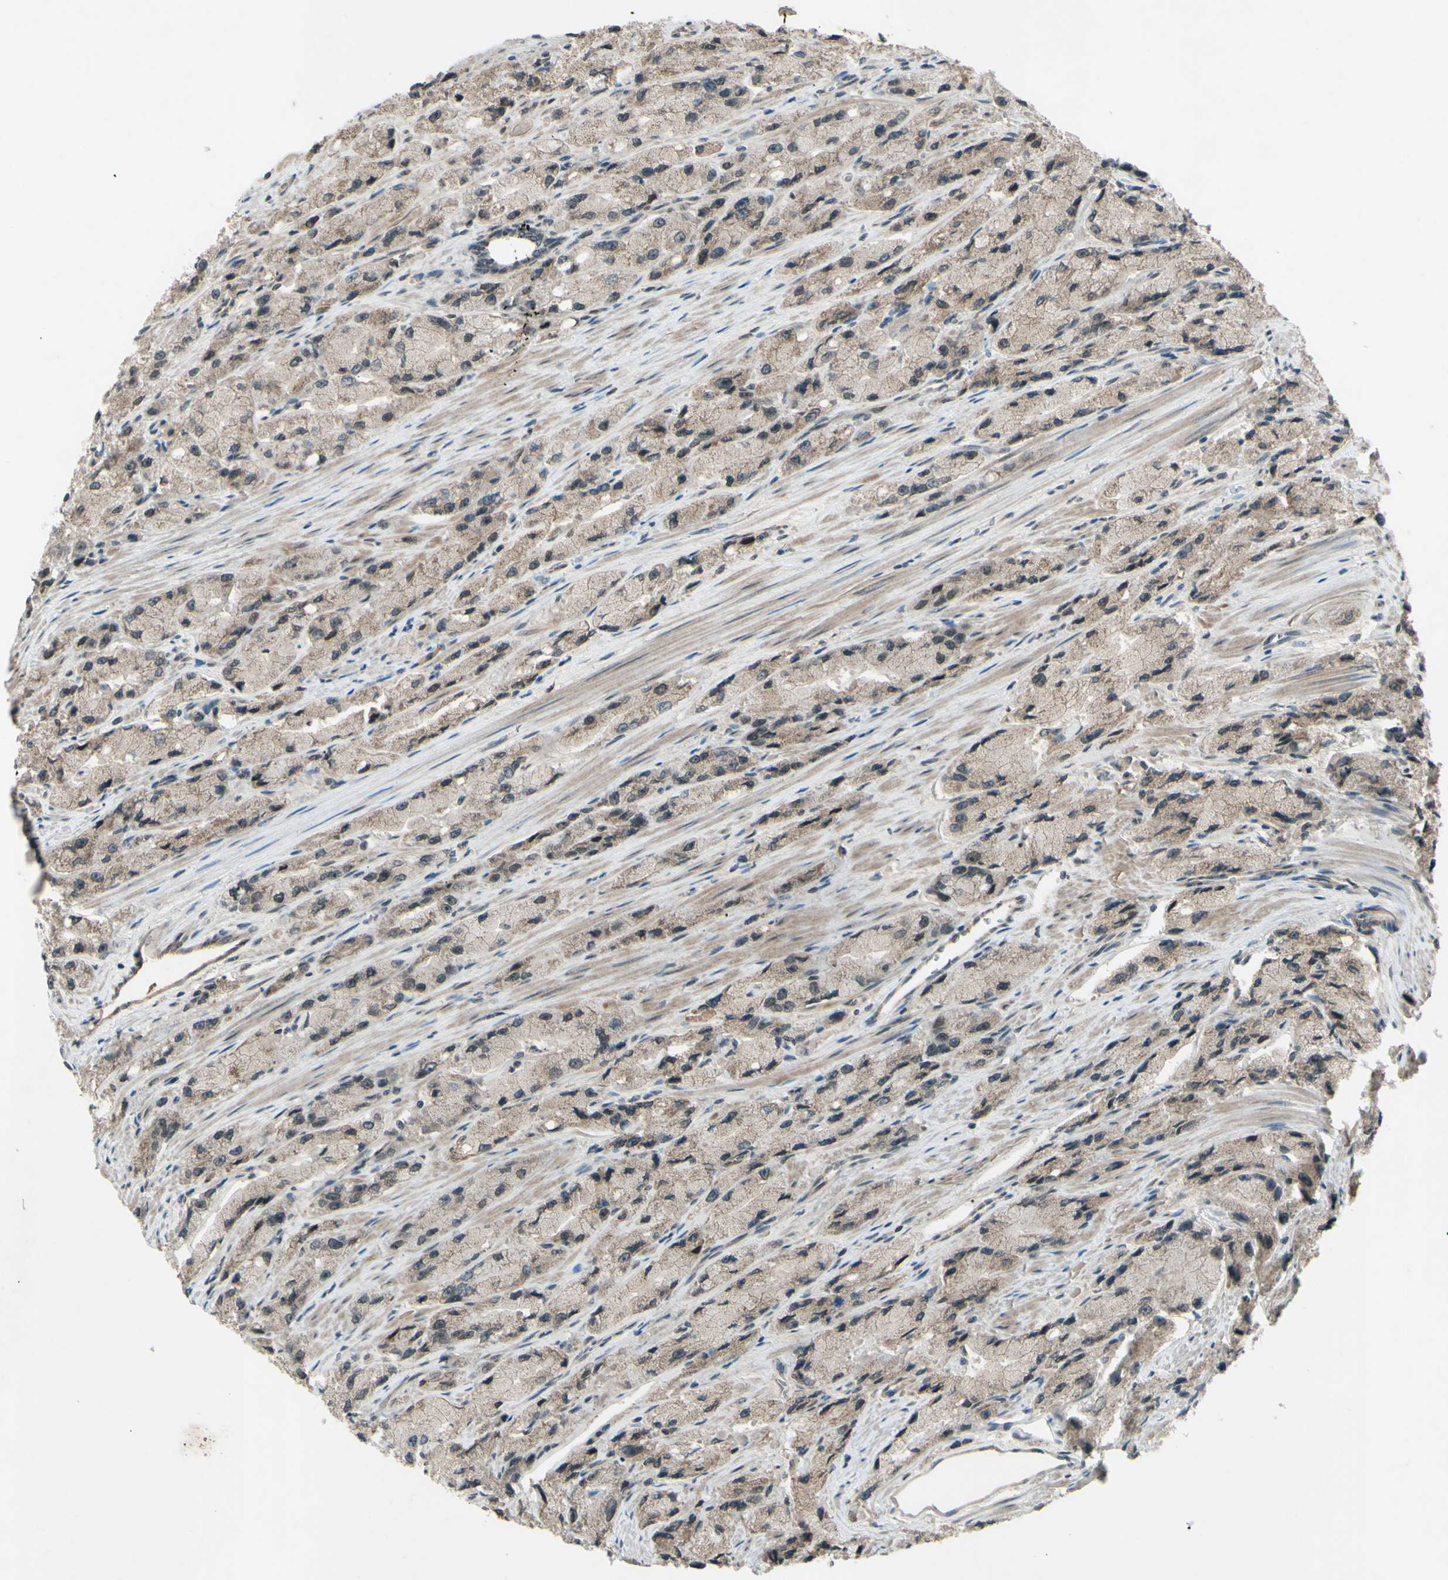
{"staining": {"intensity": "weak", "quantity": ">75%", "location": "cytoplasmic/membranous"}, "tissue": "prostate cancer", "cell_type": "Tumor cells", "image_type": "cancer", "snomed": [{"axis": "morphology", "description": "Adenocarcinoma, High grade"}, {"axis": "topography", "description": "Prostate"}], "caption": "DAB immunohistochemical staining of adenocarcinoma (high-grade) (prostate) shows weak cytoplasmic/membranous protein positivity in approximately >75% of tumor cells. Nuclei are stained in blue.", "gene": "SNW1", "patient": {"sex": "male", "age": 58}}